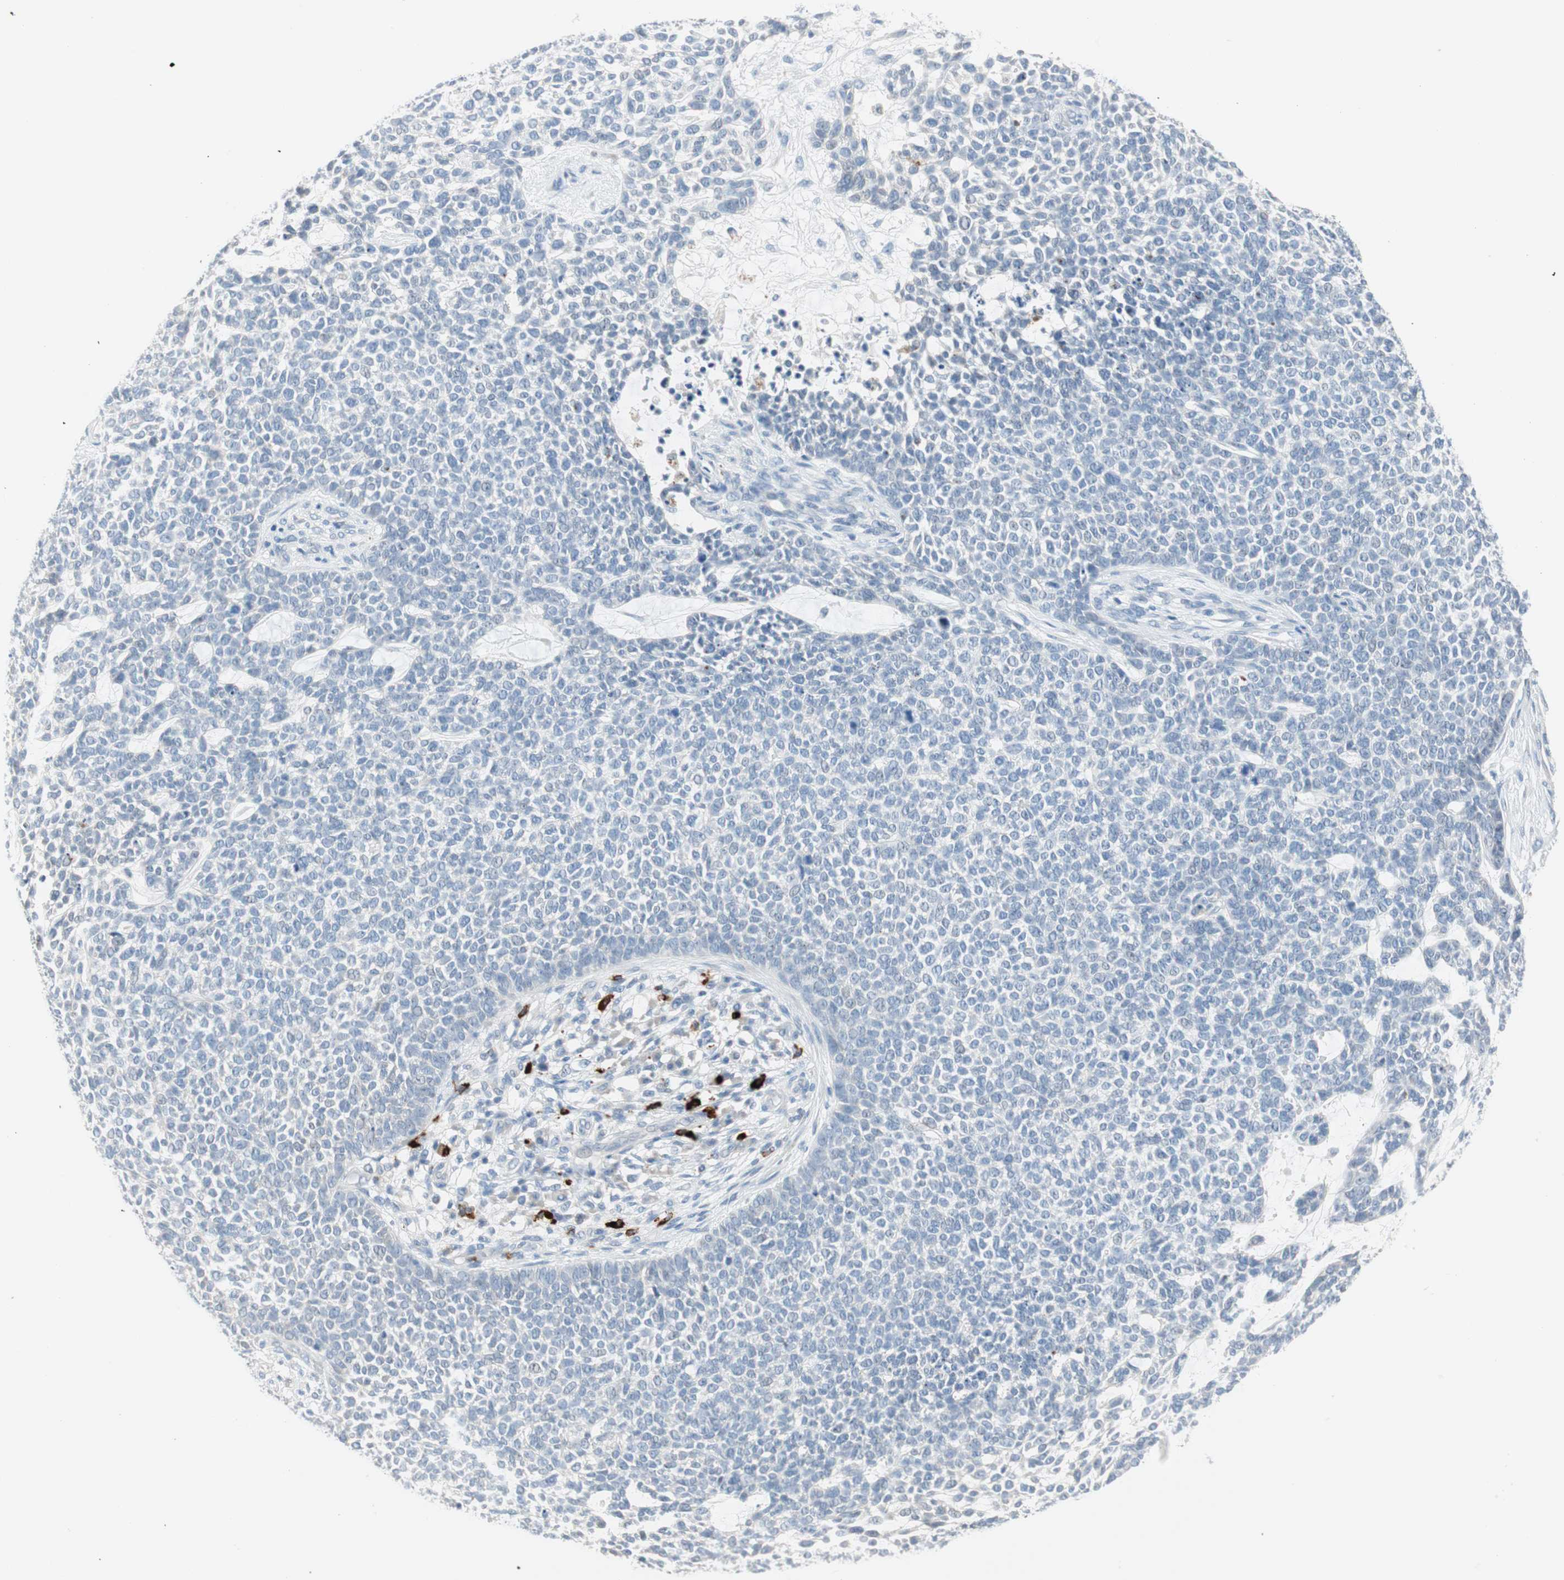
{"staining": {"intensity": "negative", "quantity": "none", "location": "none"}, "tissue": "skin cancer", "cell_type": "Tumor cells", "image_type": "cancer", "snomed": [{"axis": "morphology", "description": "Basal cell carcinoma"}, {"axis": "topography", "description": "Skin"}], "caption": "Immunohistochemistry (IHC) photomicrograph of skin cancer (basal cell carcinoma) stained for a protein (brown), which shows no expression in tumor cells.", "gene": "PDZK1", "patient": {"sex": "female", "age": 84}}